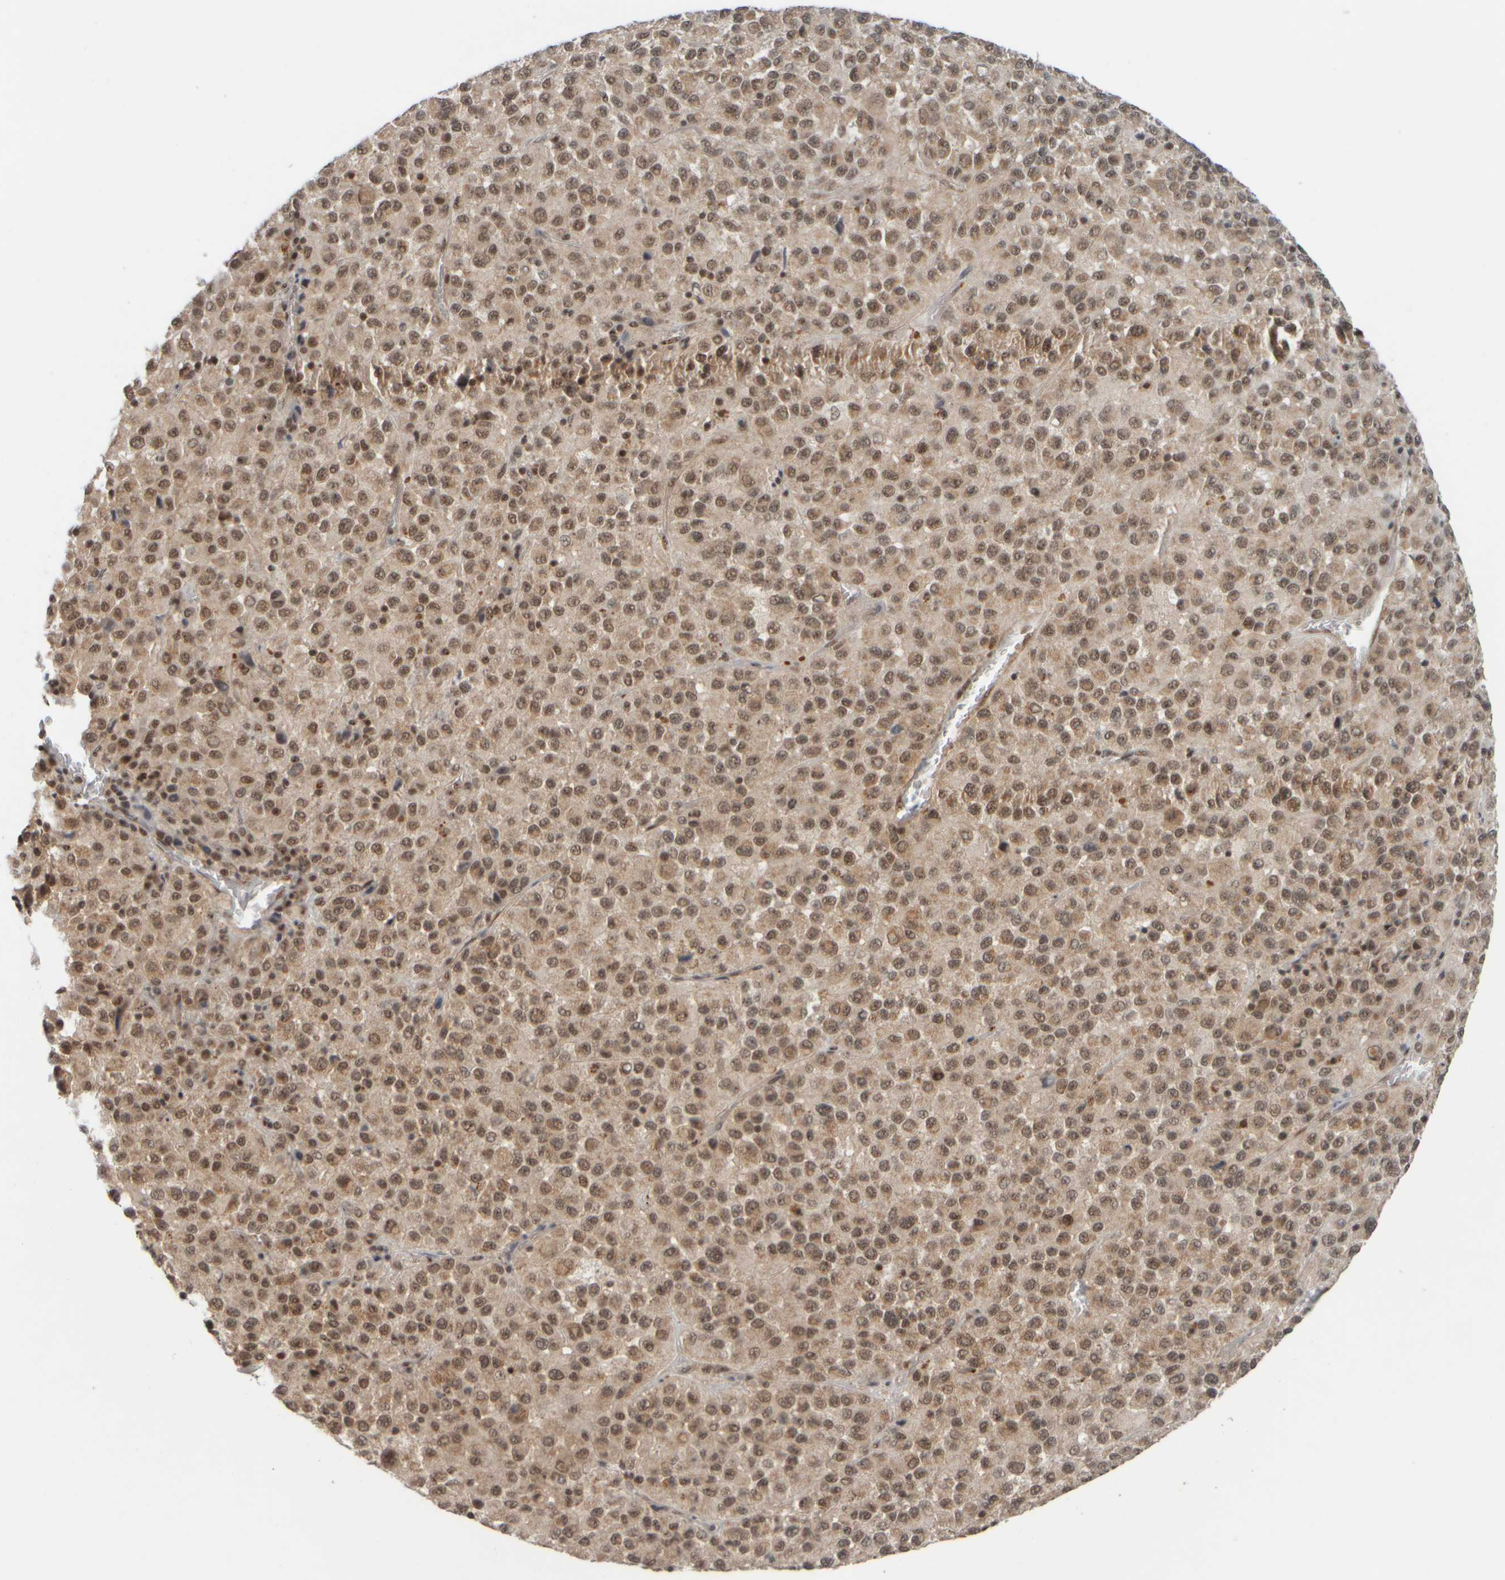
{"staining": {"intensity": "weak", "quantity": ">75%", "location": "nuclear"}, "tissue": "melanoma", "cell_type": "Tumor cells", "image_type": "cancer", "snomed": [{"axis": "morphology", "description": "Malignant melanoma, Metastatic site"}, {"axis": "topography", "description": "Lung"}], "caption": "This image exhibits IHC staining of human melanoma, with low weak nuclear staining in approximately >75% of tumor cells.", "gene": "SYNRG", "patient": {"sex": "male", "age": 64}}